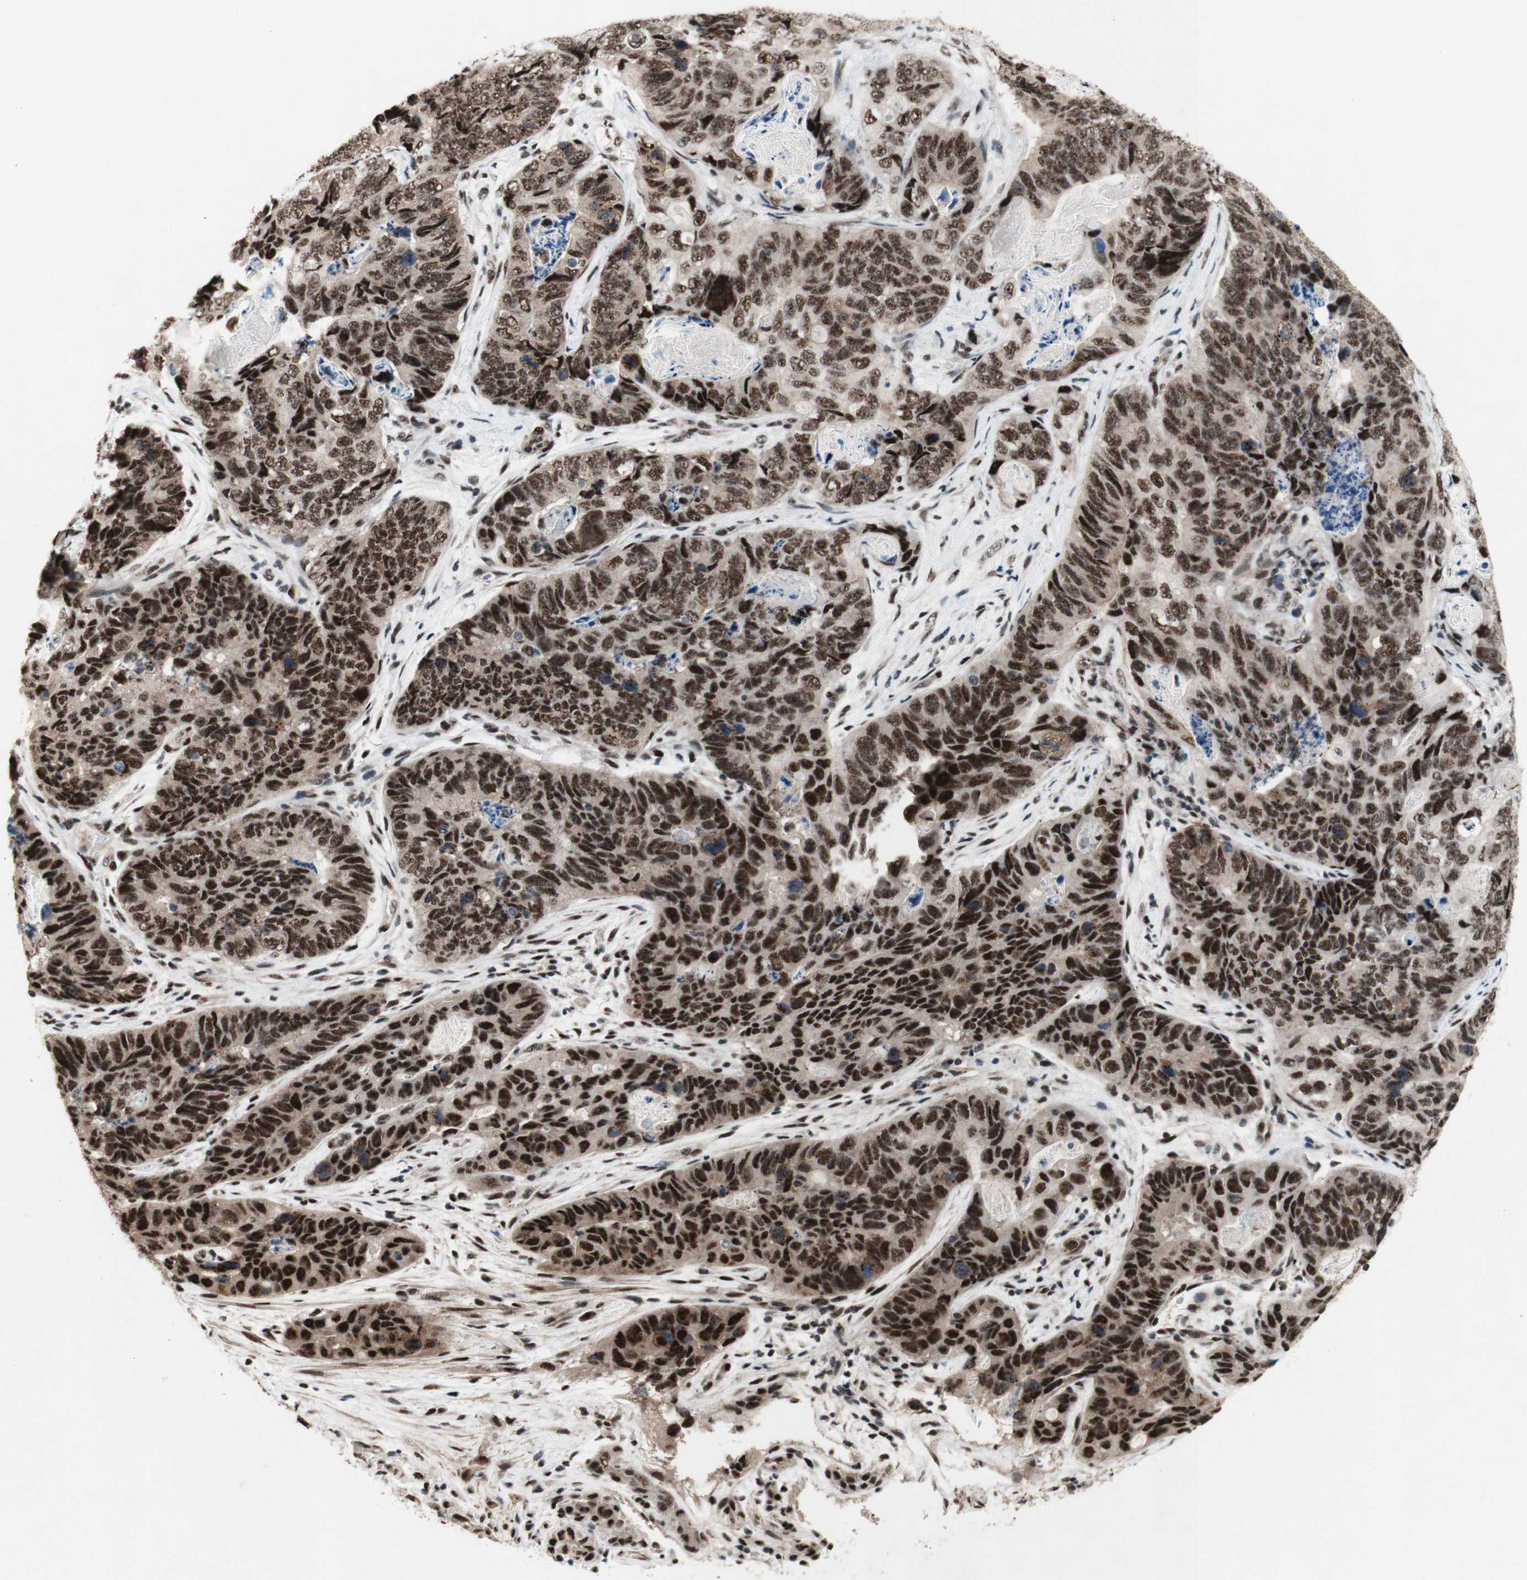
{"staining": {"intensity": "strong", "quantity": ">75%", "location": "nuclear"}, "tissue": "stomach cancer", "cell_type": "Tumor cells", "image_type": "cancer", "snomed": [{"axis": "morphology", "description": "Adenocarcinoma, NOS"}, {"axis": "topography", "description": "Stomach"}], "caption": "Stomach cancer stained for a protein demonstrates strong nuclear positivity in tumor cells.", "gene": "TLE1", "patient": {"sex": "female", "age": 89}}